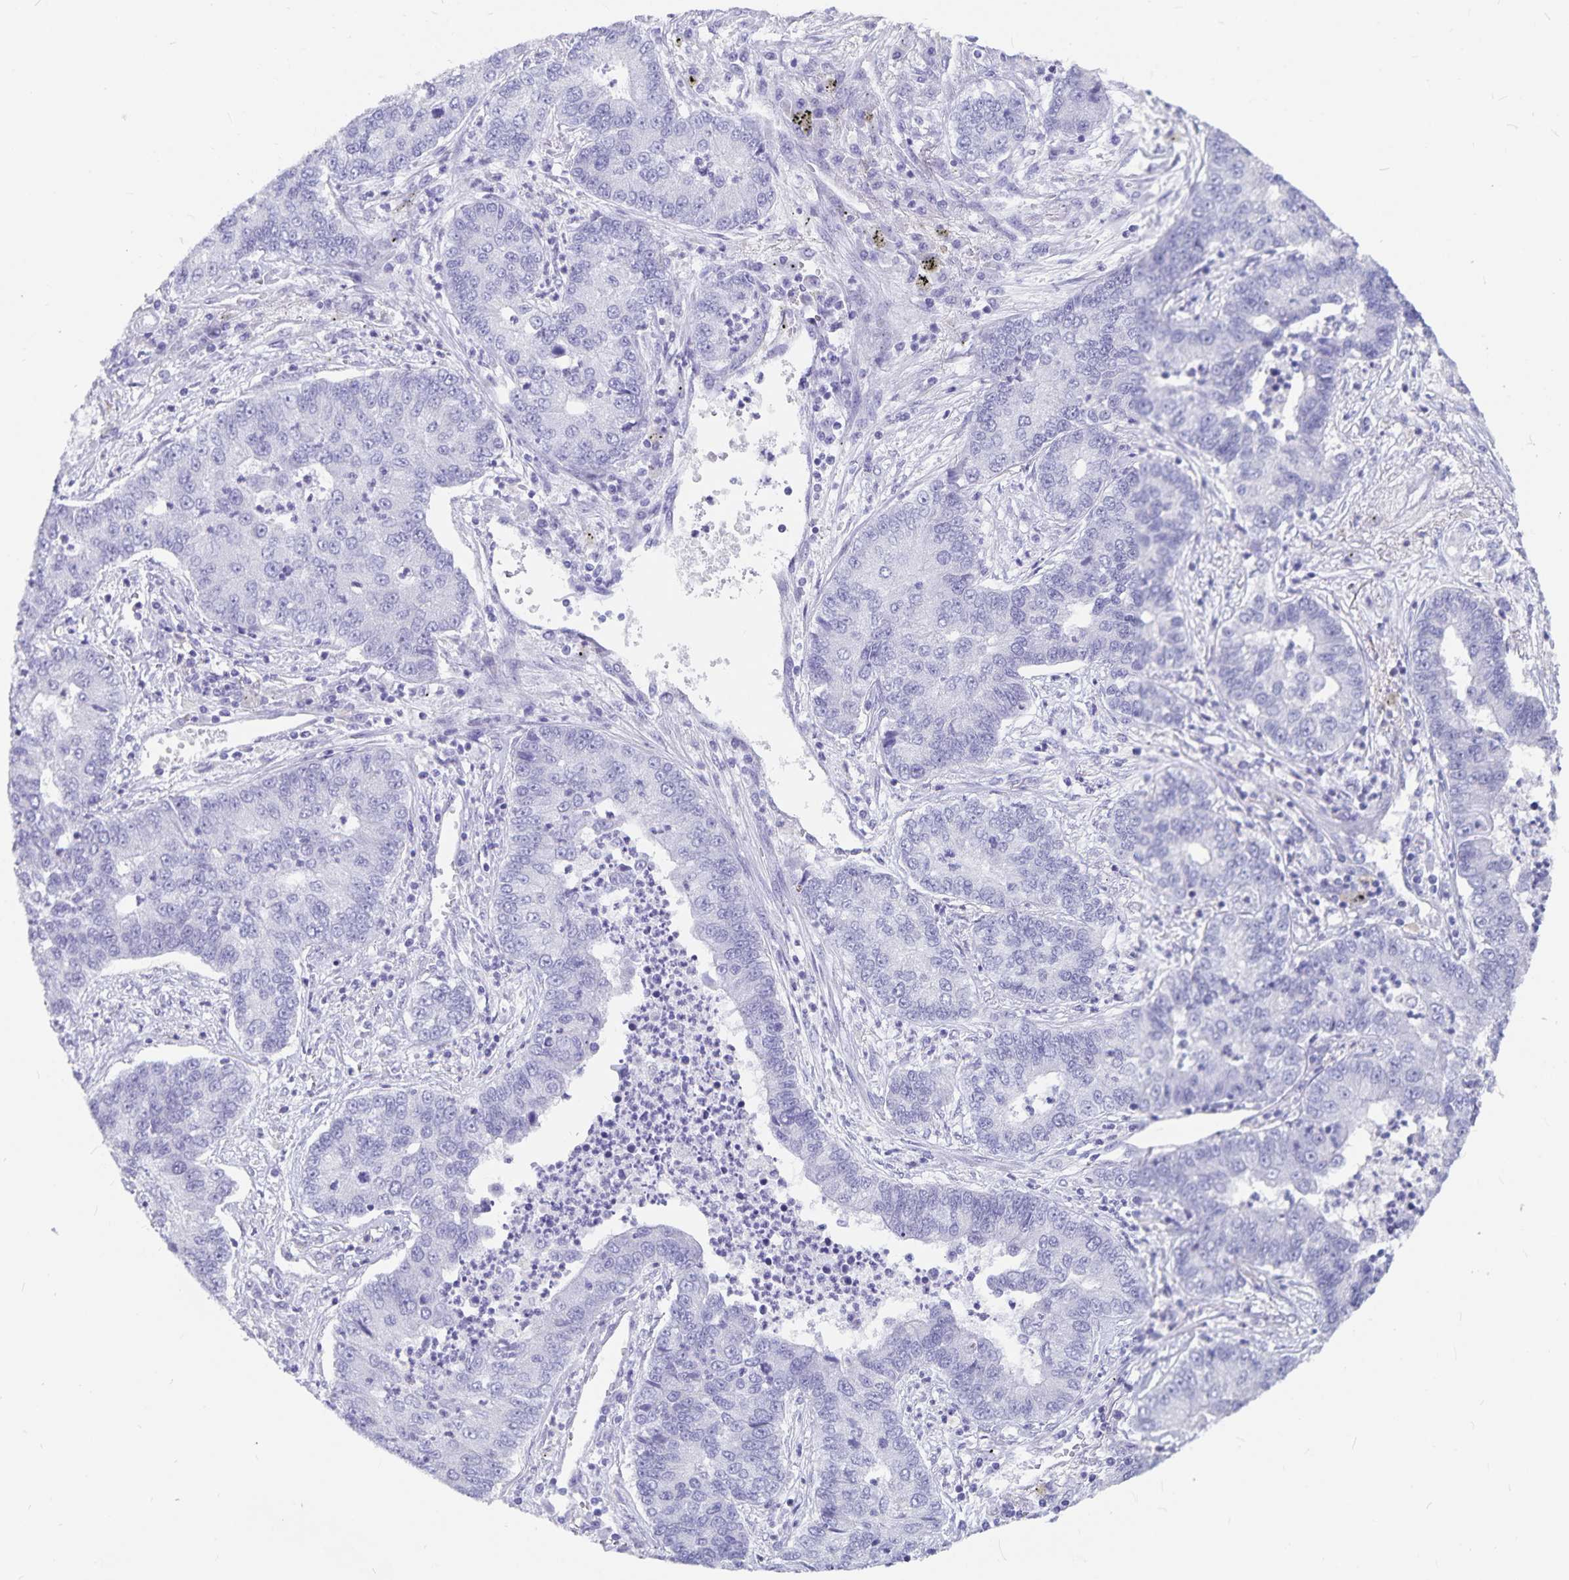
{"staining": {"intensity": "negative", "quantity": "none", "location": "none"}, "tissue": "lung cancer", "cell_type": "Tumor cells", "image_type": "cancer", "snomed": [{"axis": "morphology", "description": "Adenocarcinoma, NOS"}, {"axis": "topography", "description": "Lung"}], "caption": "A micrograph of adenocarcinoma (lung) stained for a protein shows no brown staining in tumor cells.", "gene": "PLAC1", "patient": {"sex": "female", "age": 57}}